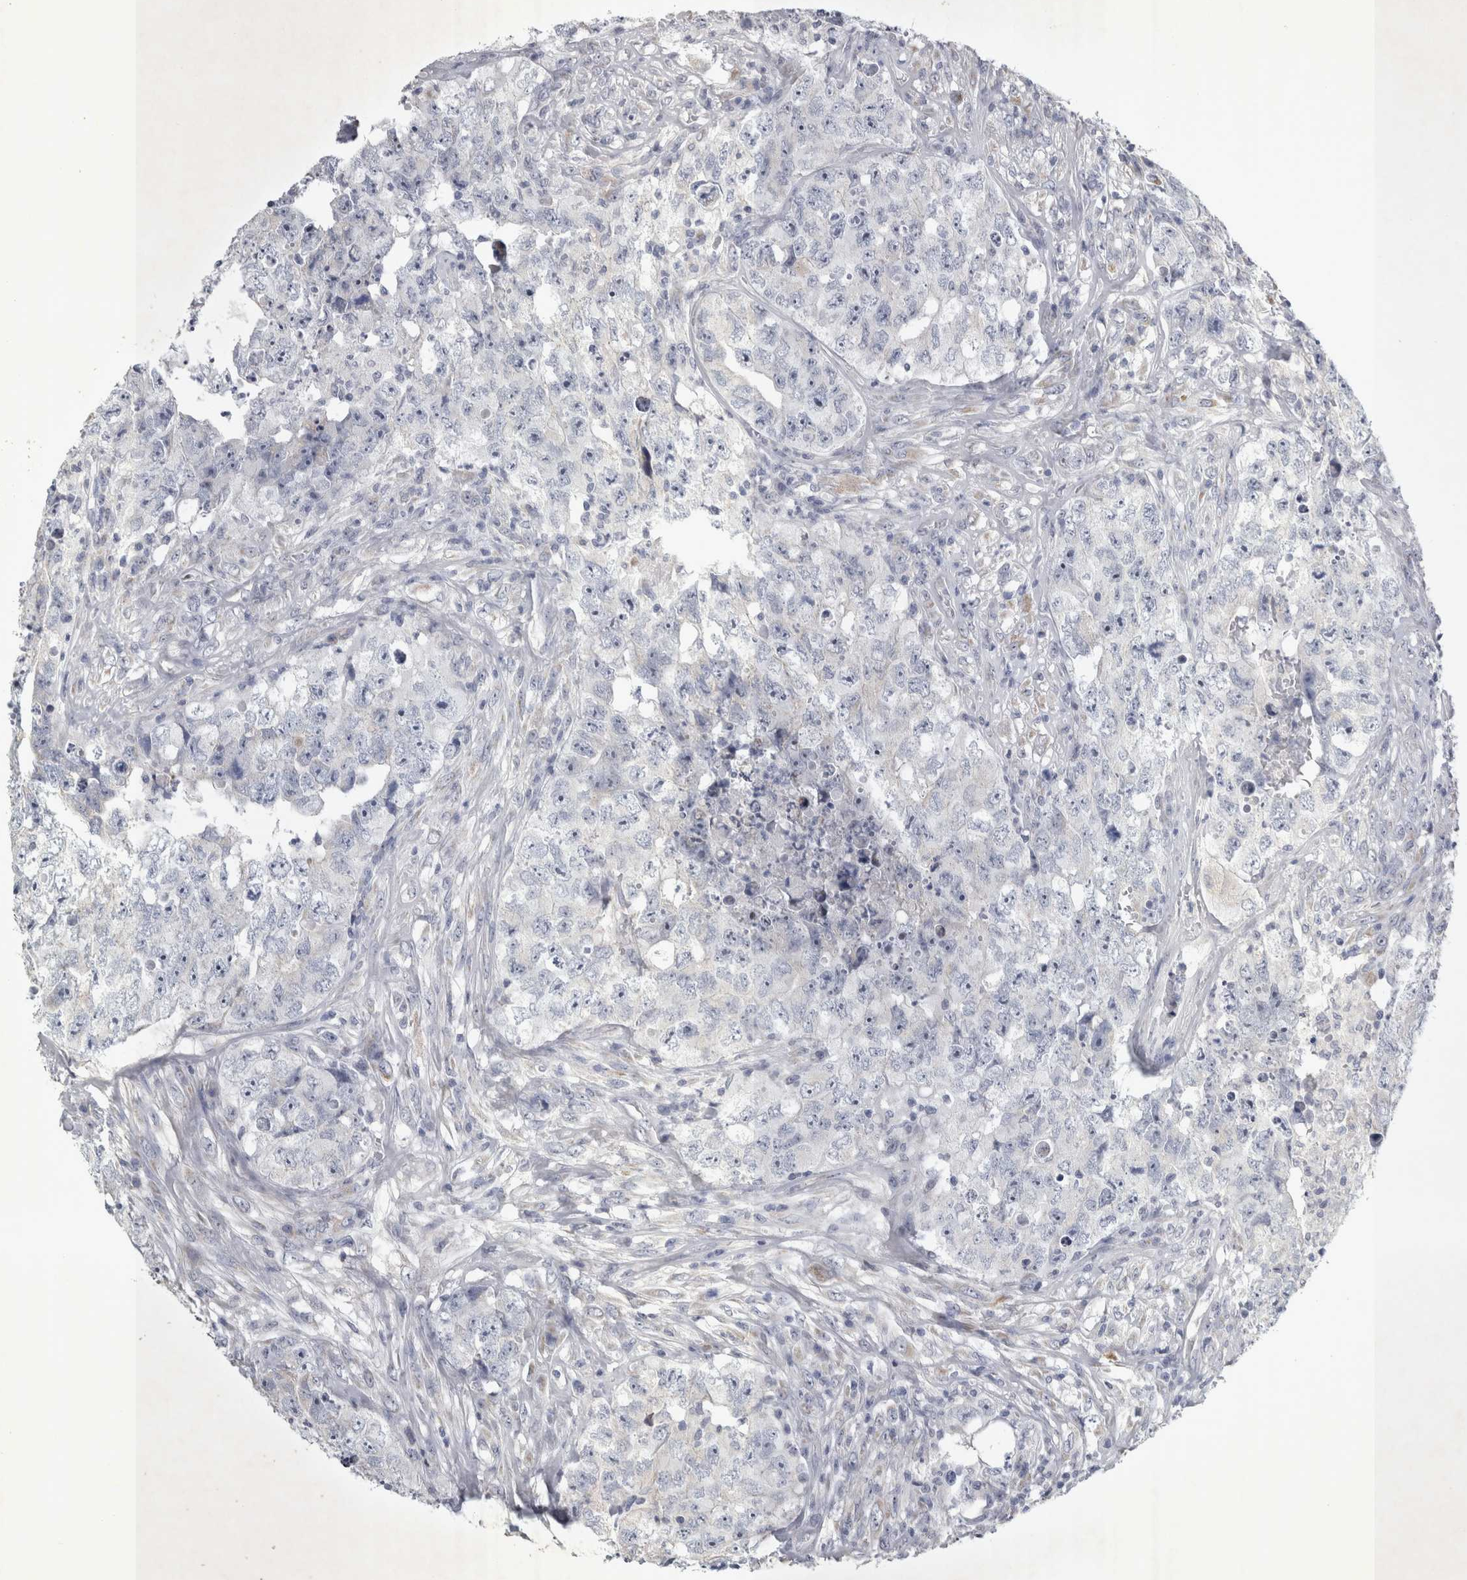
{"staining": {"intensity": "negative", "quantity": "none", "location": "none"}, "tissue": "testis cancer", "cell_type": "Tumor cells", "image_type": "cancer", "snomed": [{"axis": "morphology", "description": "Carcinoma, Embryonal, NOS"}, {"axis": "topography", "description": "Testis"}], "caption": "A high-resolution micrograph shows immunohistochemistry (IHC) staining of embryonal carcinoma (testis), which shows no significant staining in tumor cells.", "gene": "FXYD7", "patient": {"sex": "male", "age": 32}}